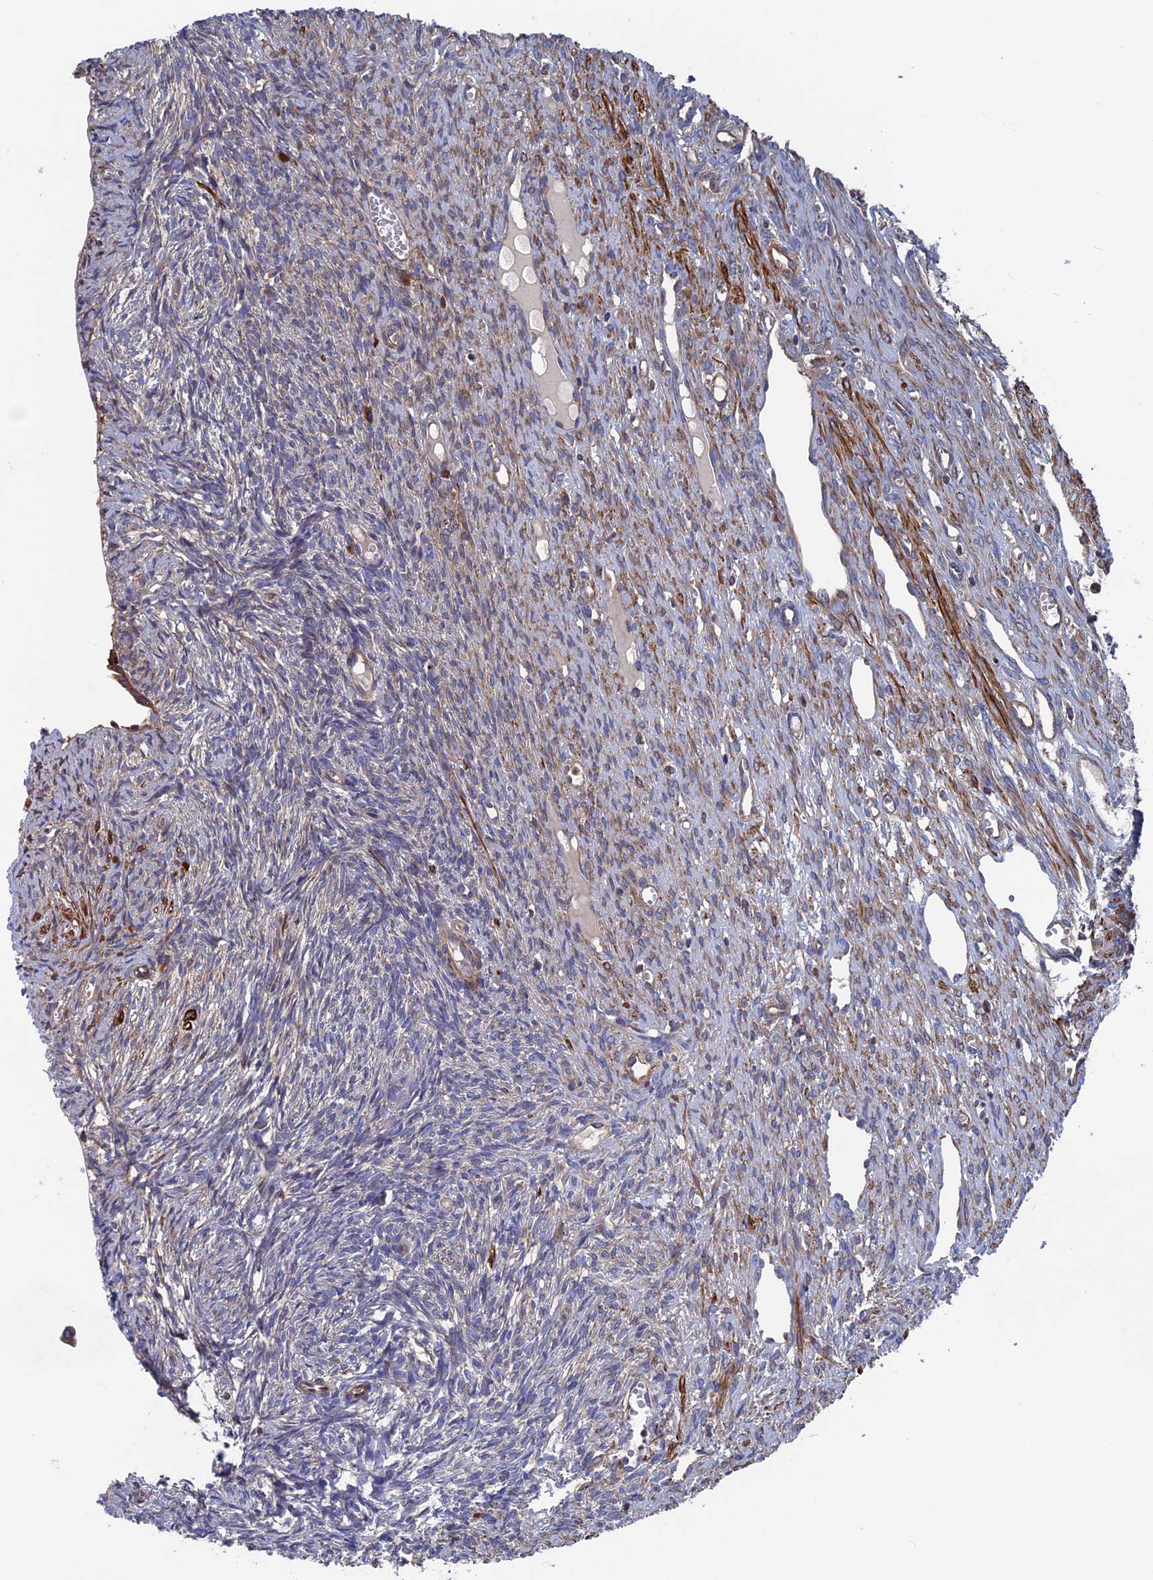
{"staining": {"intensity": "negative", "quantity": "none", "location": "none"}, "tissue": "ovary", "cell_type": "Ovarian stroma cells", "image_type": "normal", "snomed": [{"axis": "morphology", "description": "Normal tissue, NOS"}, {"axis": "topography", "description": "Ovary"}], "caption": "DAB (3,3'-diaminobenzidine) immunohistochemical staining of benign ovary demonstrates no significant positivity in ovarian stroma cells. Nuclei are stained in blue.", "gene": "DNAJC3", "patient": {"sex": "female", "age": 51}}